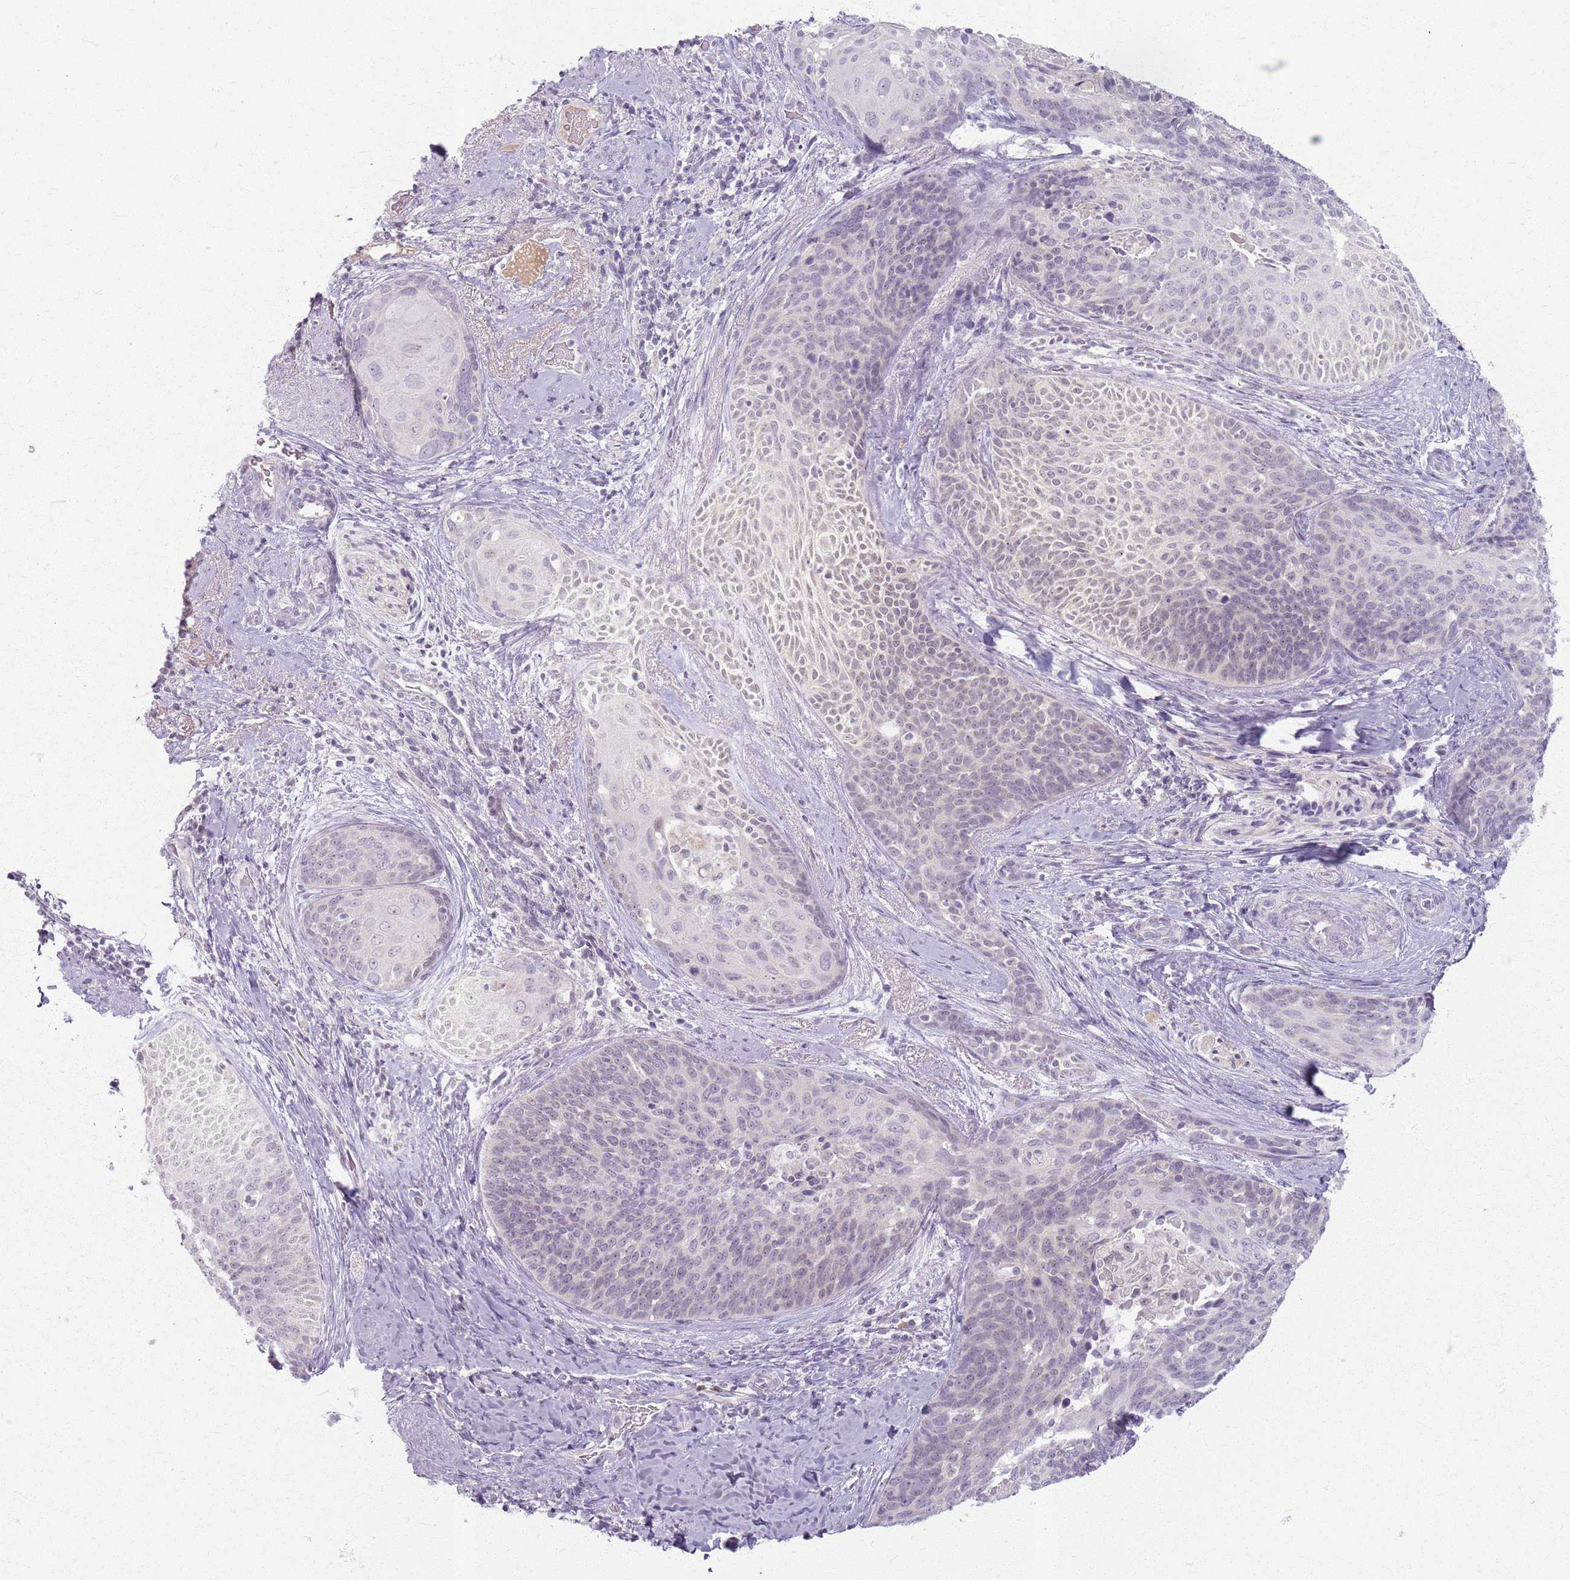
{"staining": {"intensity": "negative", "quantity": "none", "location": "none"}, "tissue": "cervical cancer", "cell_type": "Tumor cells", "image_type": "cancer", "snomed": [{"axis": "morphology", "description": "Squamous cell carcinoma, NOS"}, {"axis": "topography", "description": "Cervix"}], "caption": "Immunohistochemical staining of squamous cell carcinoma (cervical) demonstrates no significant positivity in tumor cells.", "gene": "CRIPT", "patient": {"sex": "female", "age": 50}}